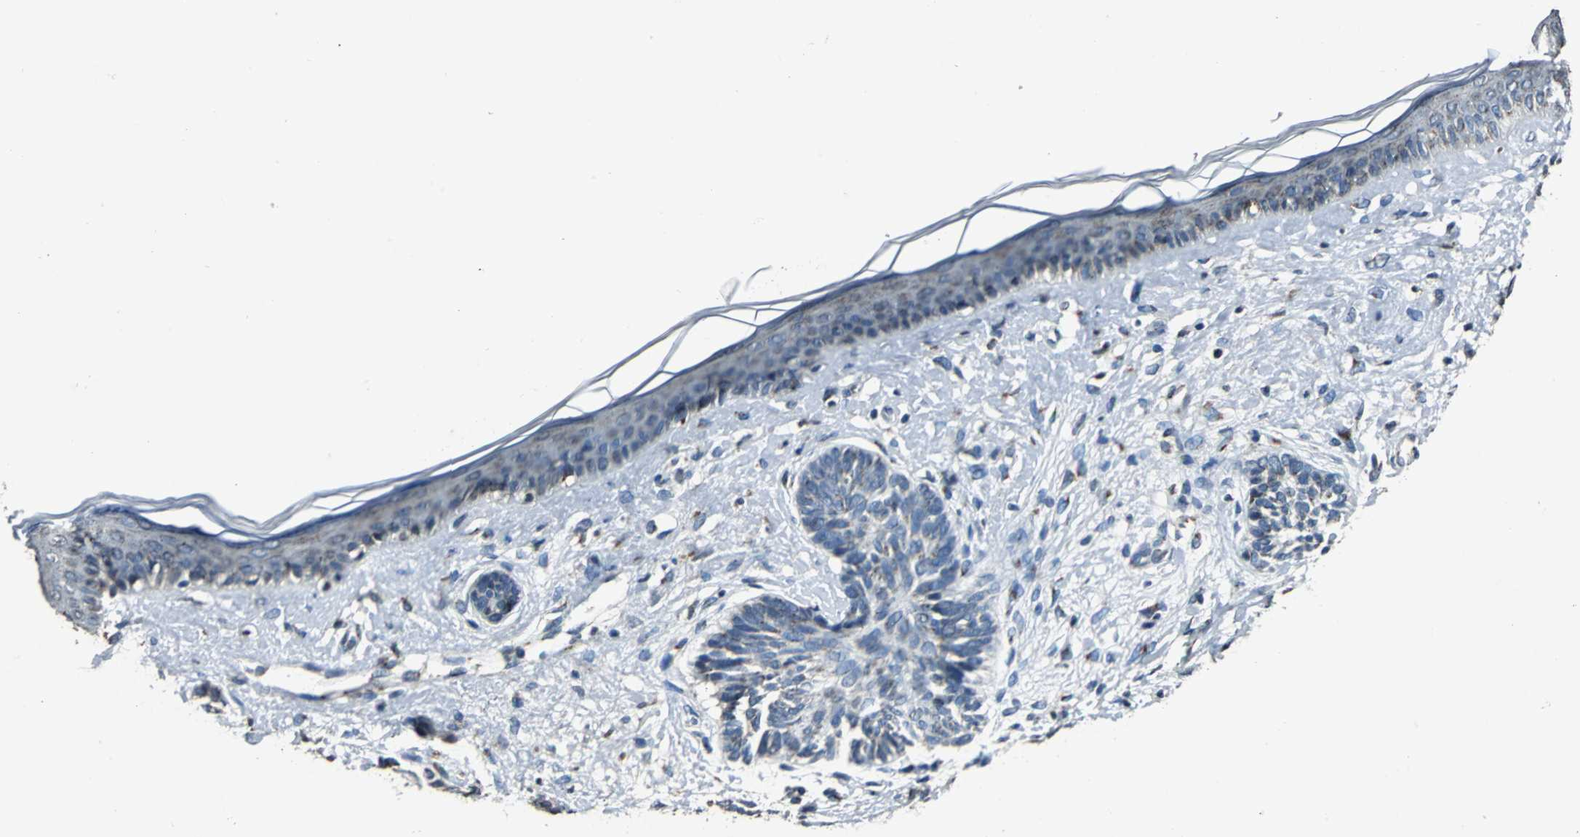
{"staining": {"intensity": "weak", "quantity": "25%-75%", "location": "cytoplasmic/membranous"}, "tissue": "skin cancer", "cell_type": "Tumor cells", "image_type": "cancer", "snomed": [{"axis": "morphology", "description": "Normal tissue, NOS"}, {"axis": "morphology", "description": "Basal cell carcinoma"}, {"axis": "topography", "description": "Skin"}], "caption": "Weak cytoplasmic/membranous positivity is seen in about 25%-75% of tumor cells in skin cancer (basal cell carcinoma).", "gene": "TMEM115", "patient": {"sex": "male", "age": 63}}